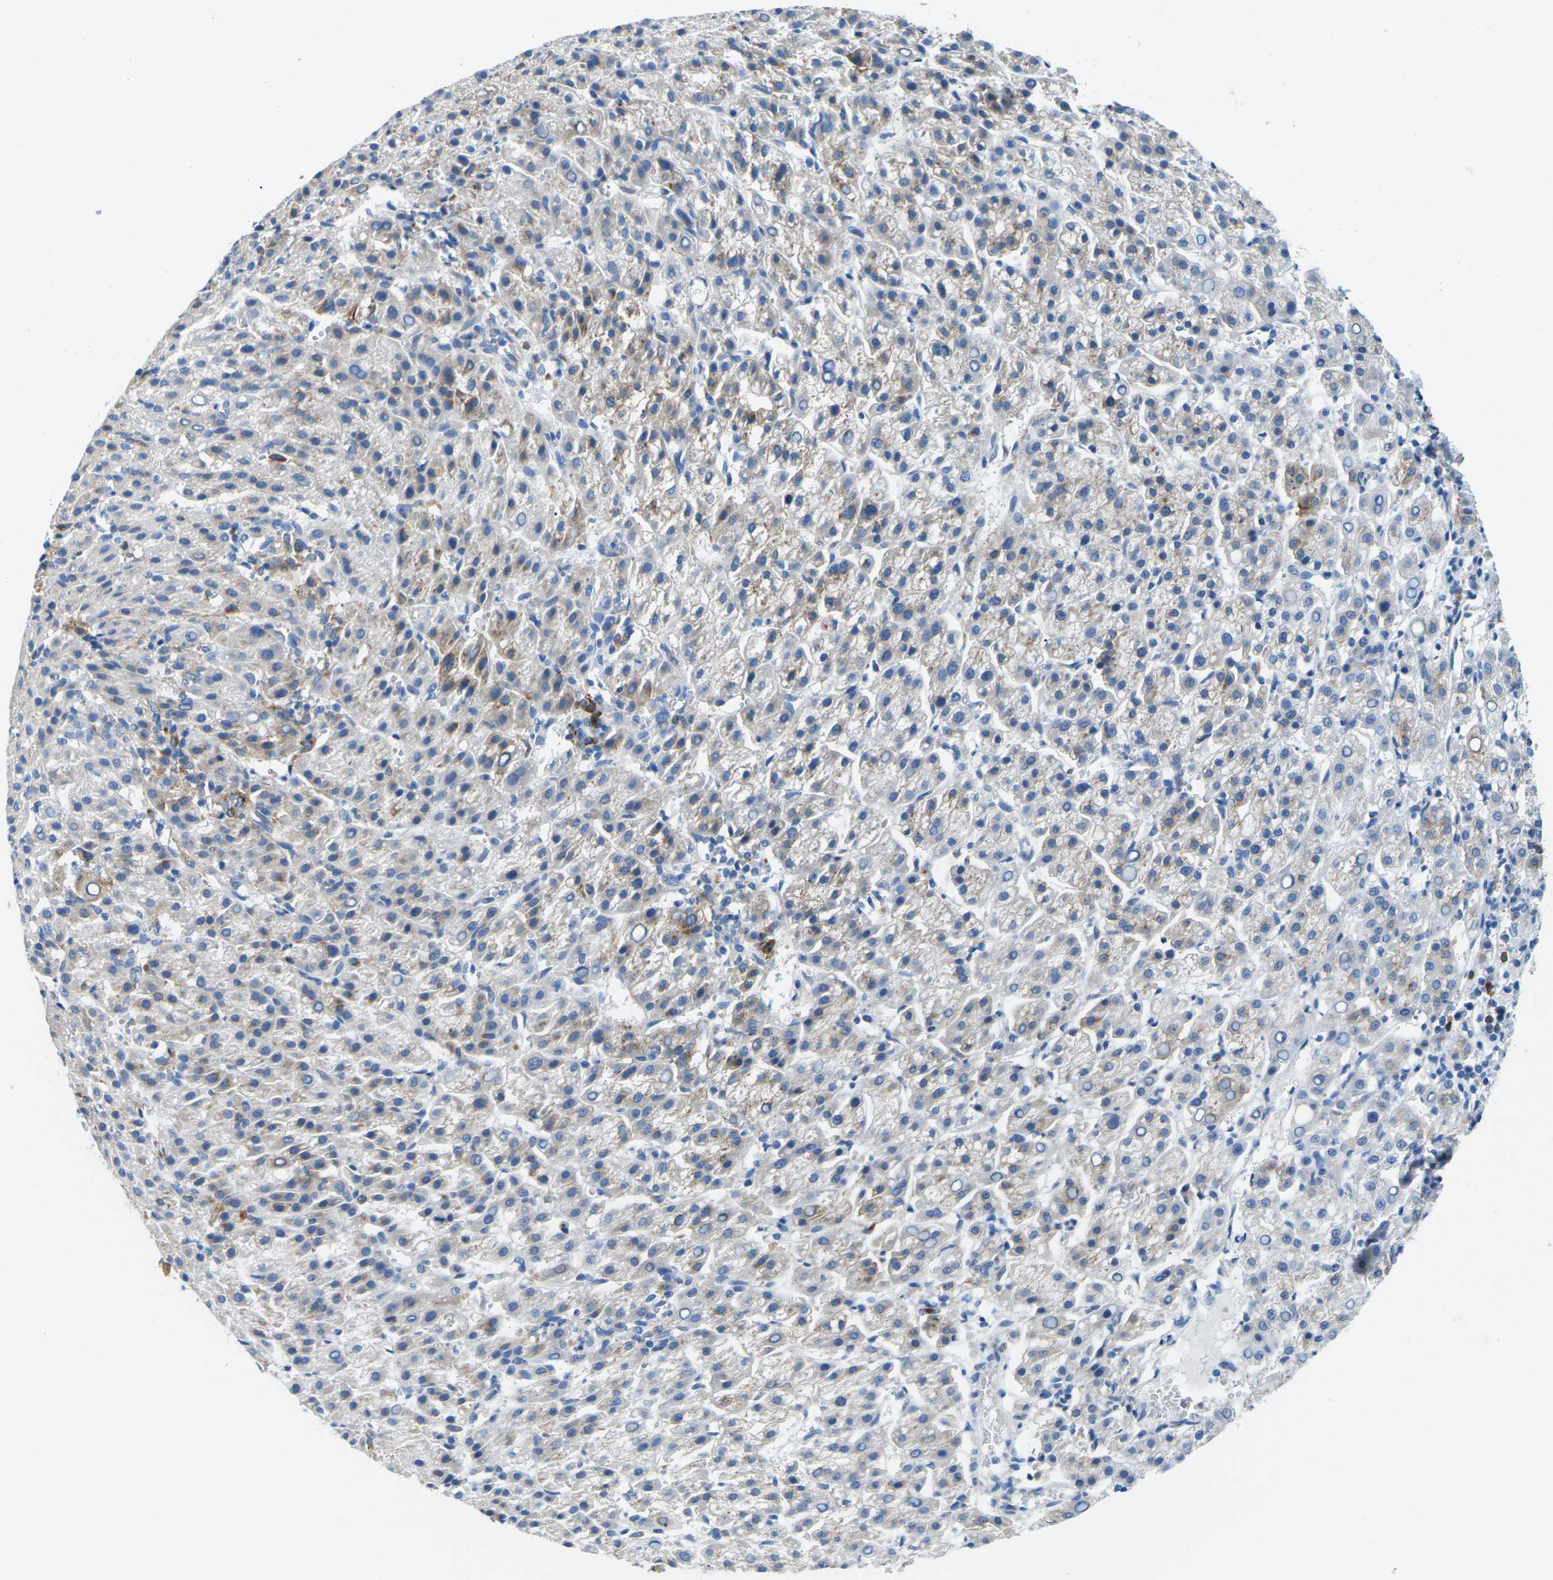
{"staining": {"intensity": "moderate", "quantity": "<25%", "location": "cytoplasmic/membranous"}, "tissue": "liver cancer", "cell_type": "Tumor cells", "image_type": "cancer", "snomed": [{"axis": "morphology", "description": "Carcinoma, Hepatocellular, NOS"}, {"axis": "topography", "description": "Liver"}], "caption": "Brown immunohistochemical staining in liver cancer (hepatocellular carcinoma) exhibits moderate cytoplasmic/membranous staining in about <25% of tumor cells.", "gene": "SYNGR2", "patient": {"sex": "female", "age": 58}}